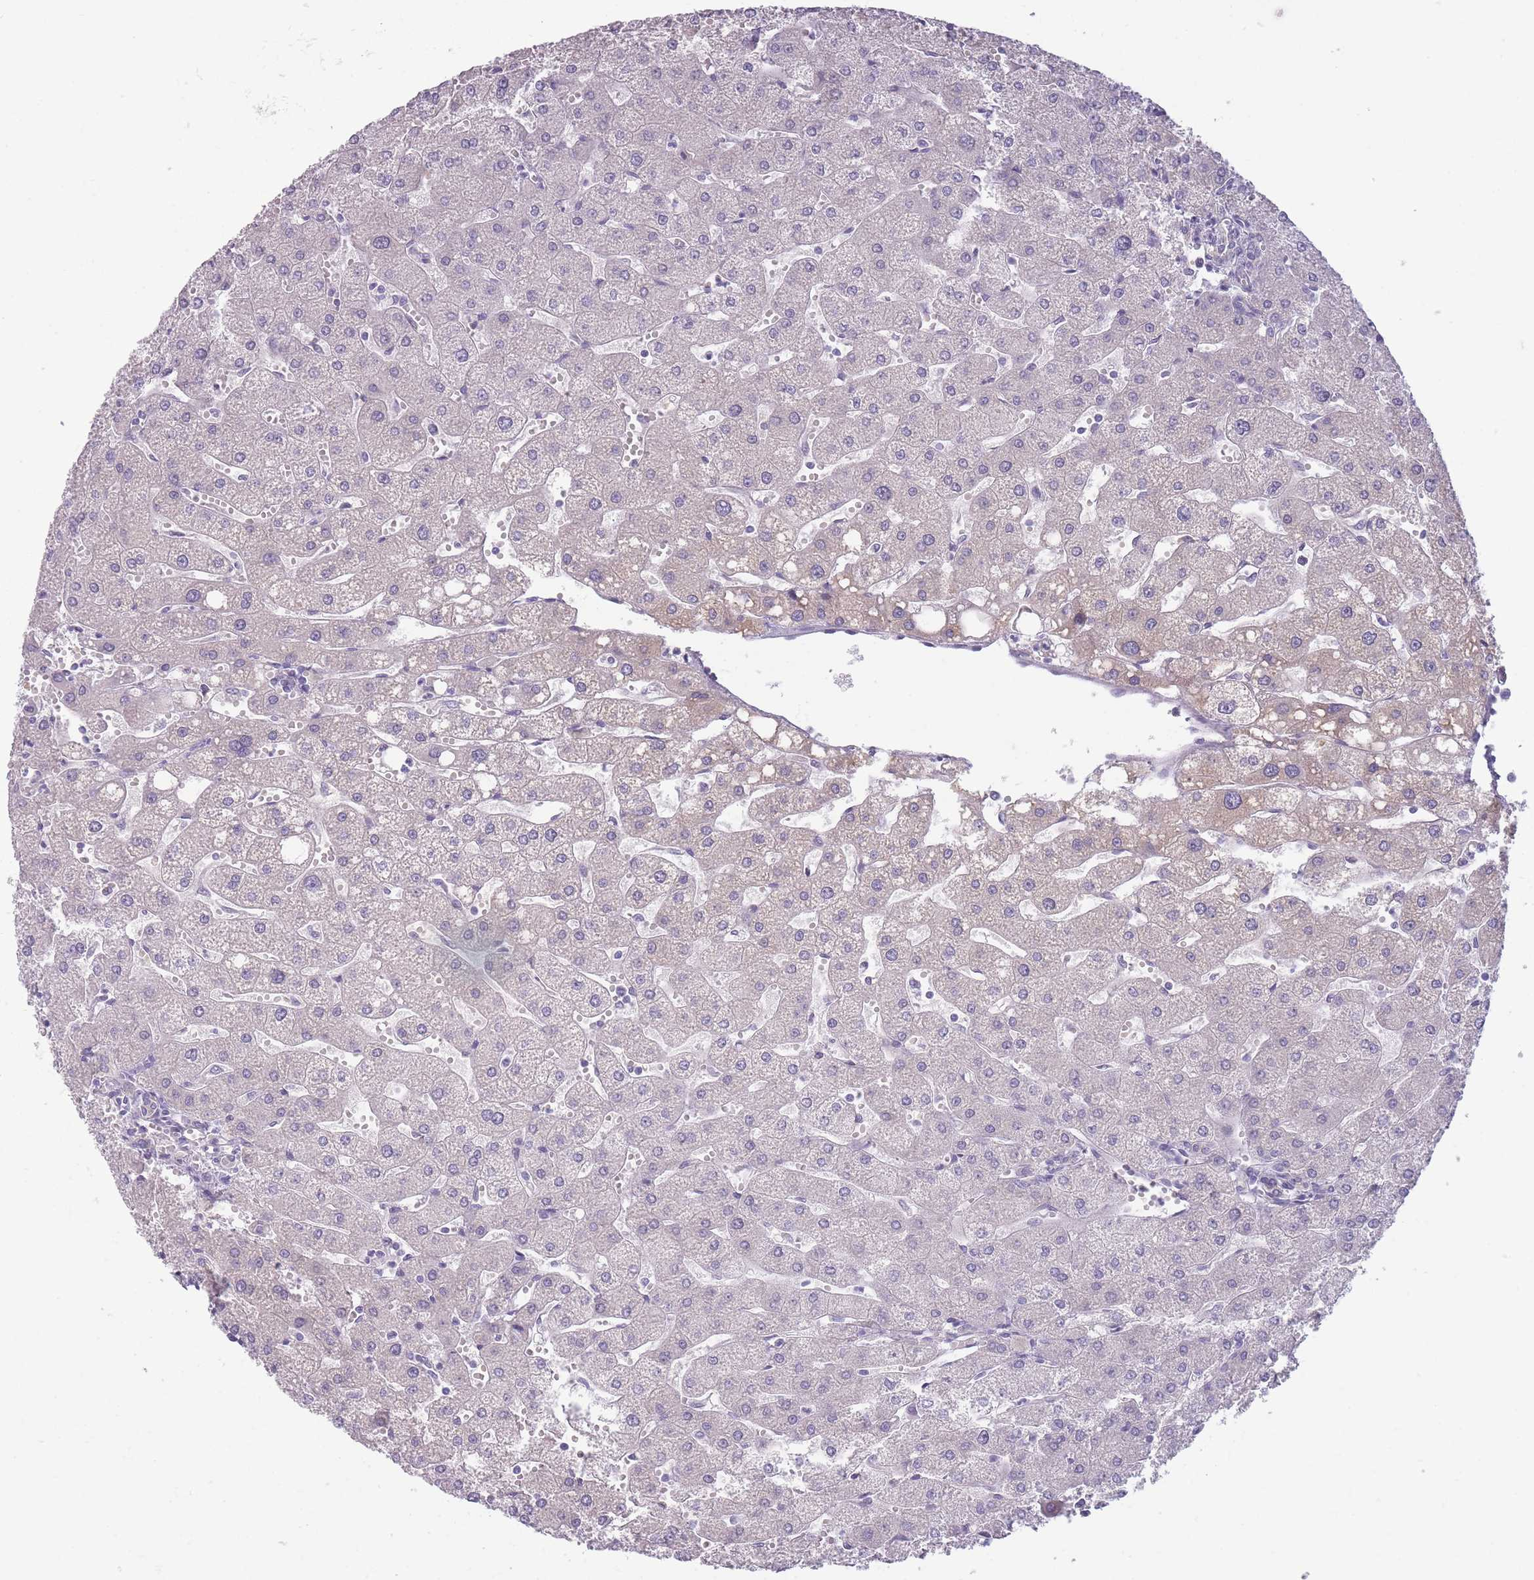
{"staining": {"intensity": "negative", "quantity": "none", "location": "none"}, "tissue": "liver", "cell_type": "Cholangiocytes", "image_type": "normal", "snomed": [{"axis": "morphology", "description": "Normal tissue, NOS"}, {"axis": "topography", "description": "Liver"}], "caption": "Liver stained for a protein using immunohistochemistry (IHC) demonstrates no expression cholangiocytes.", "gene": "TMEM236", "patient": {"sex": "male", "age": 67}}